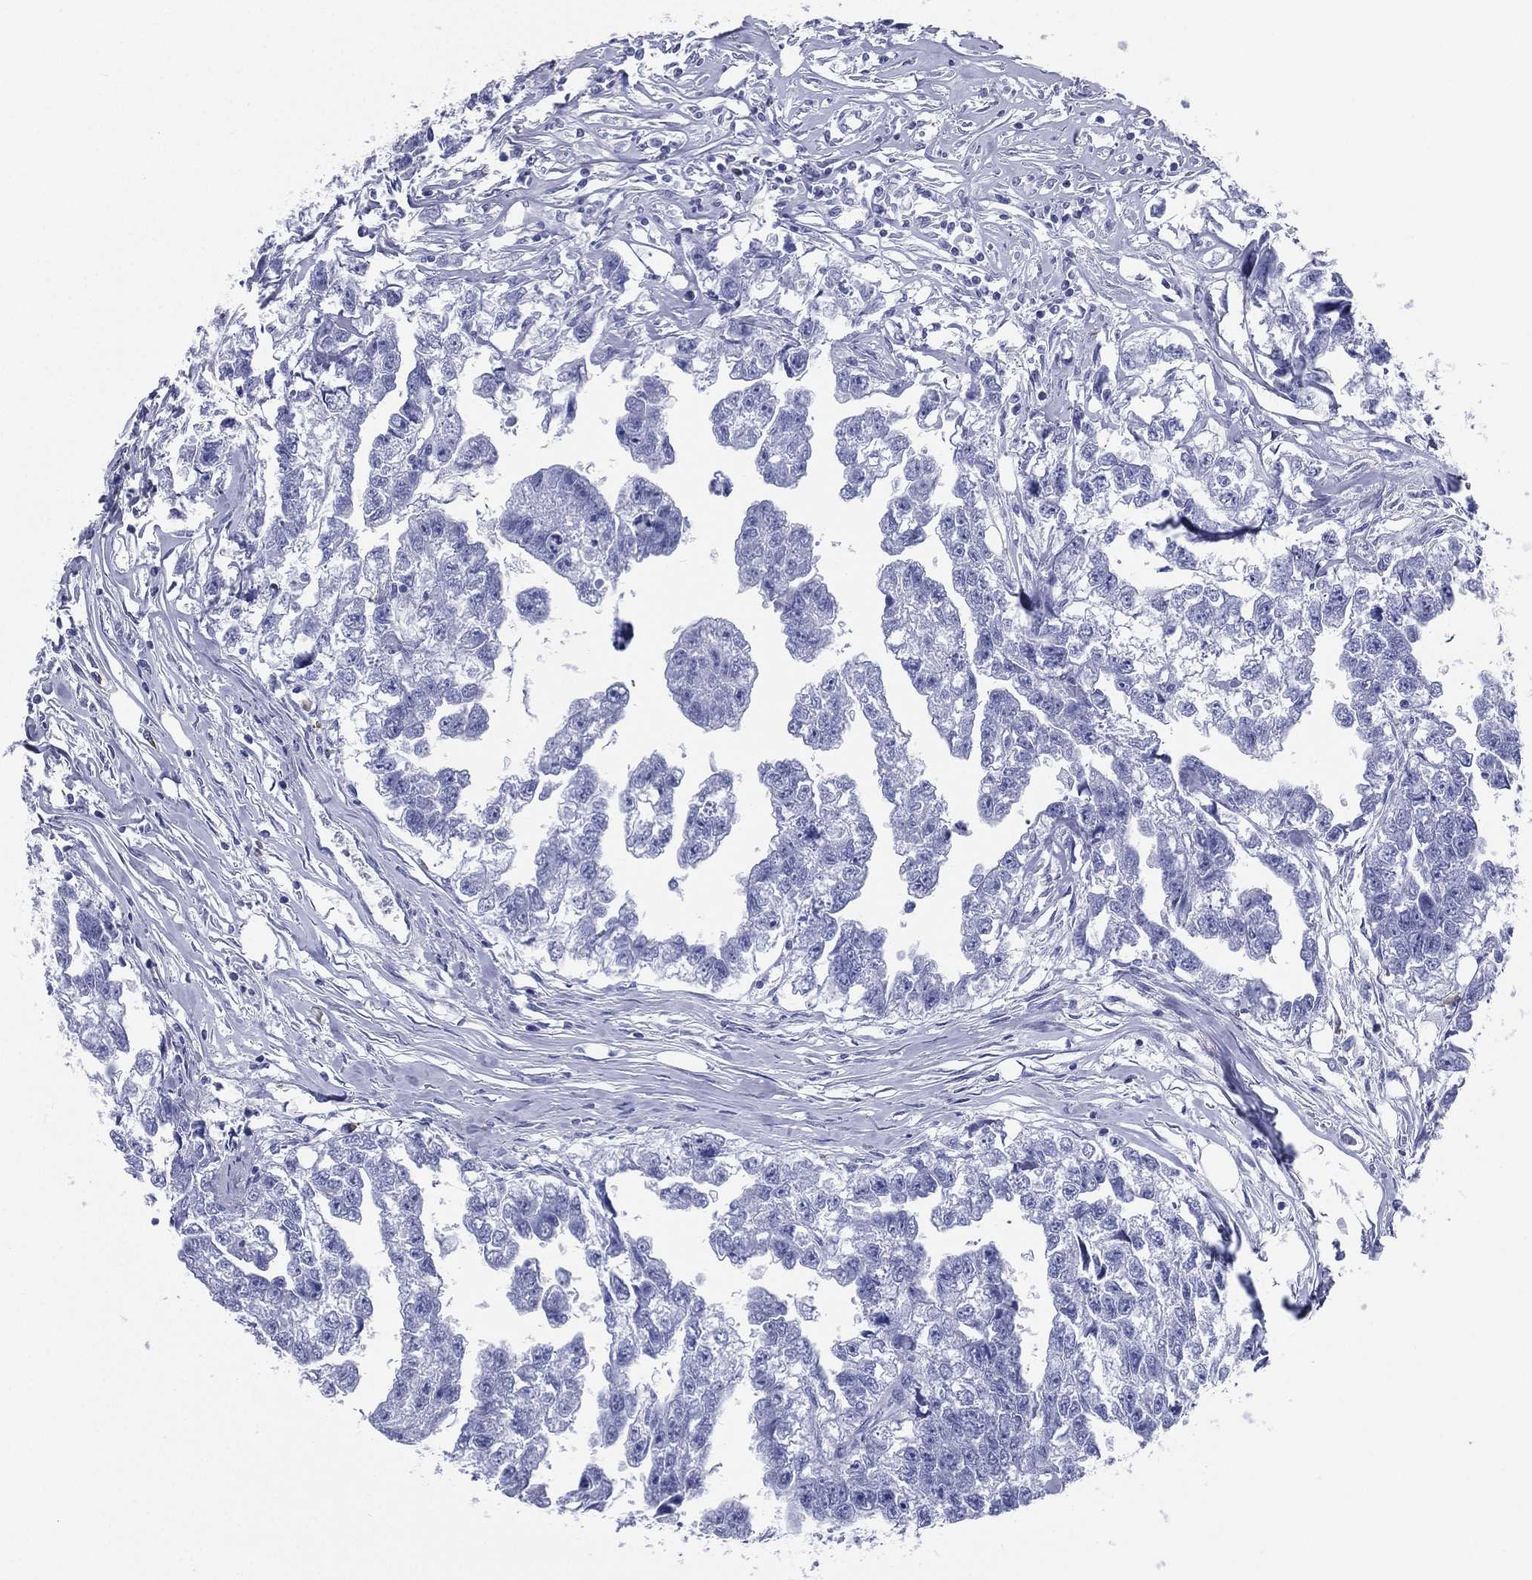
{"staining": {"intensity": "negative", "quantity": "none", "location": "none"}, "tissue": "testis cancer", "cell_type": "Tumor cells", "image_type": "cancer", "snomed": [{"axis": "morphology", "description": "Carcinoma, Embryonal, NOS"}, {"axis": "morphology", "description": "Teratoma, malignant, NOS"}, {"axis": "topography", "description": "Testis"}], "caption": "Human testis cancer stained for a protein using immunohistochemistry exhibits no staining in tumor cells.", "gene": "CD79A", "patient": {"sex": "male", "age": 44}}